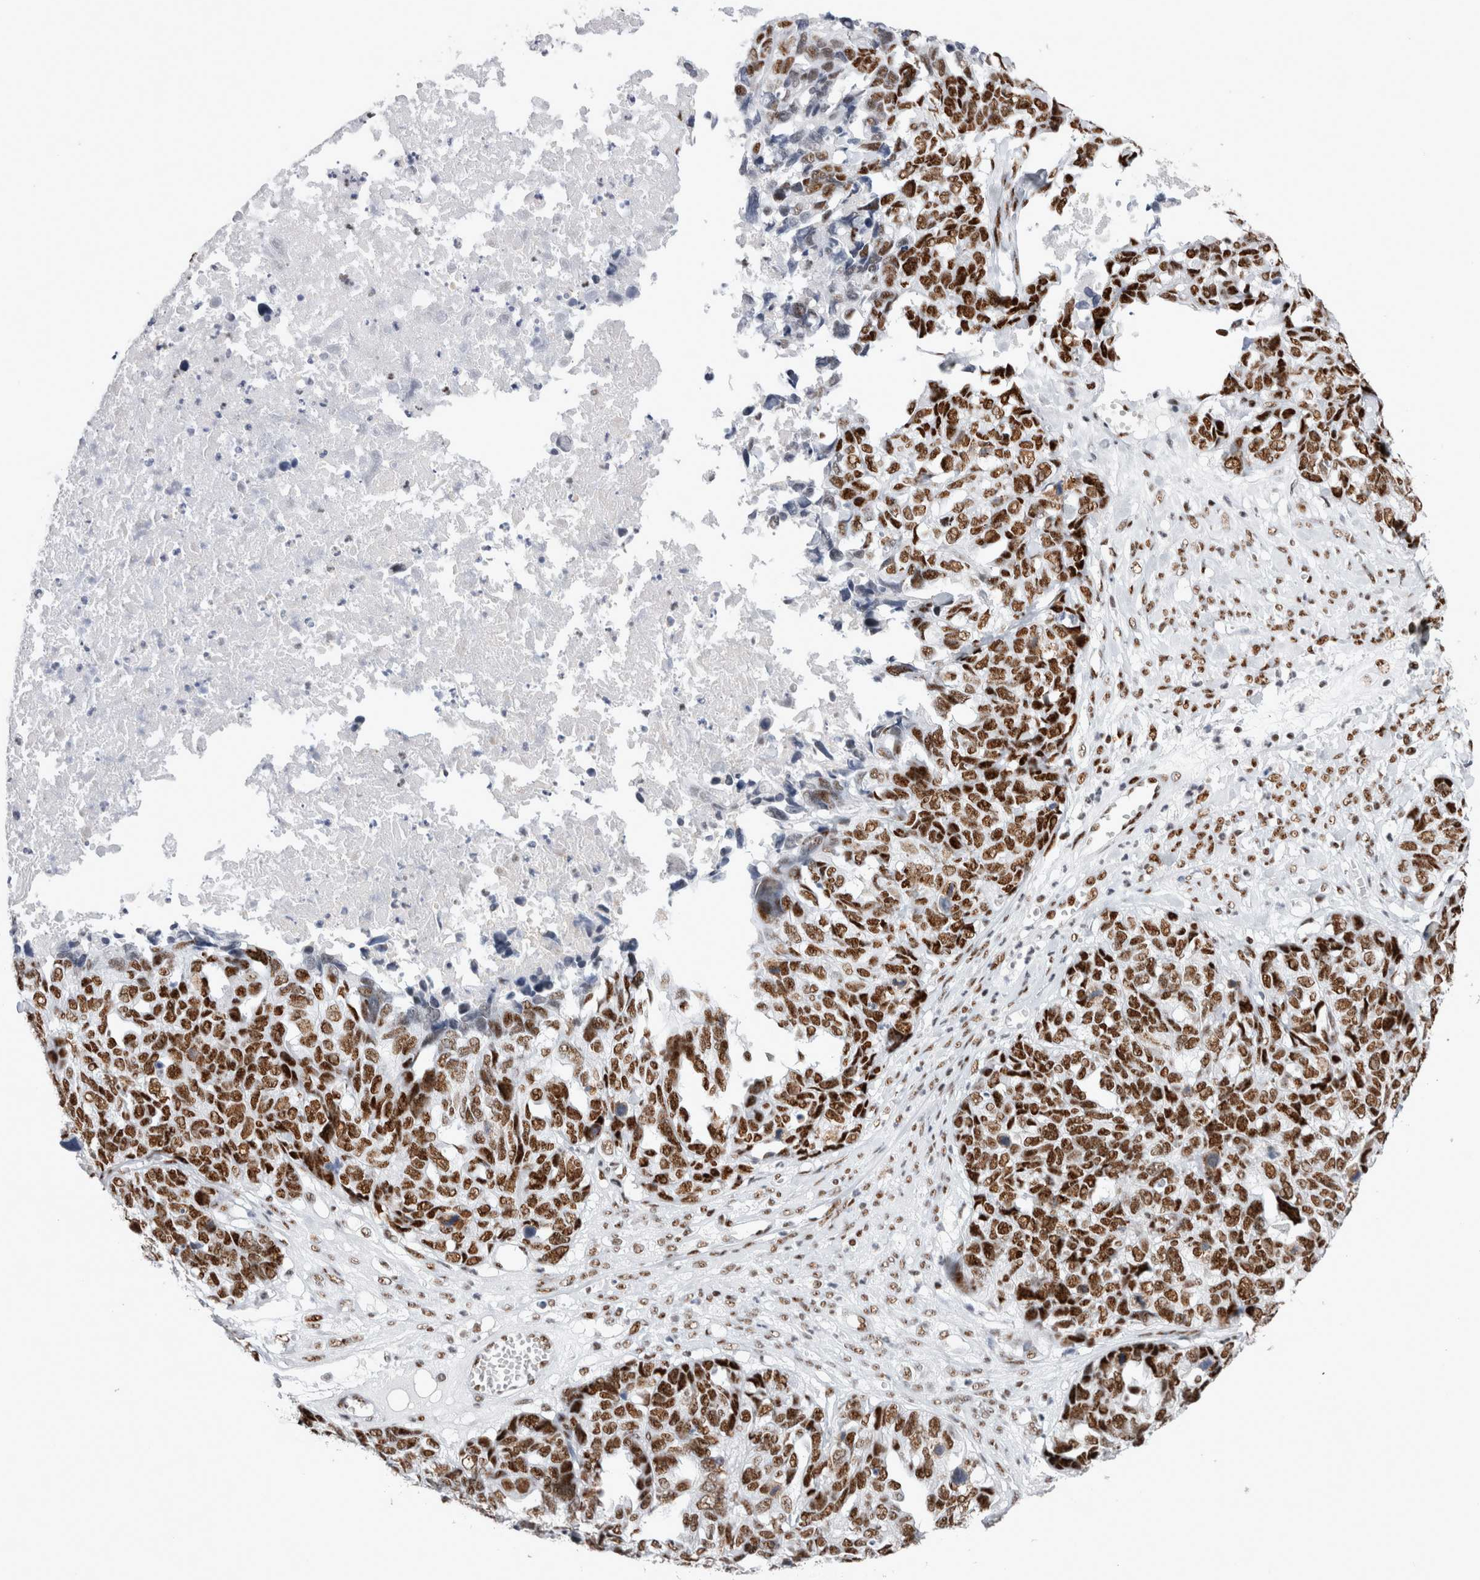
{"staining": {"intensity": "strong", "quantity": ">75%", "location": "nuclear"}, "tissue": "ovarian cancer", "cell_type": "Tumor cells", "image_type": "cancer", "snomed": [{"axis": "morphology", "description": "Cystadenocarcinoma, serous, NOS"}, {"axis": "topography", "description": "Ovary"}], "caption": "IHC staining of serous cystadenocarcinoma (ovarian), which reveals high levels of strong nuclear staining in about >75% of tumor cells indicating strong nuclear protein positivity. The staining was performed using DAB (3,3'-diaminobenzidine) (brown) for protein detection and nuclei were counterstained in hematoxylin (blue).", "gene": "RBM6", "patient": {"sex": "female", "age": 79}}